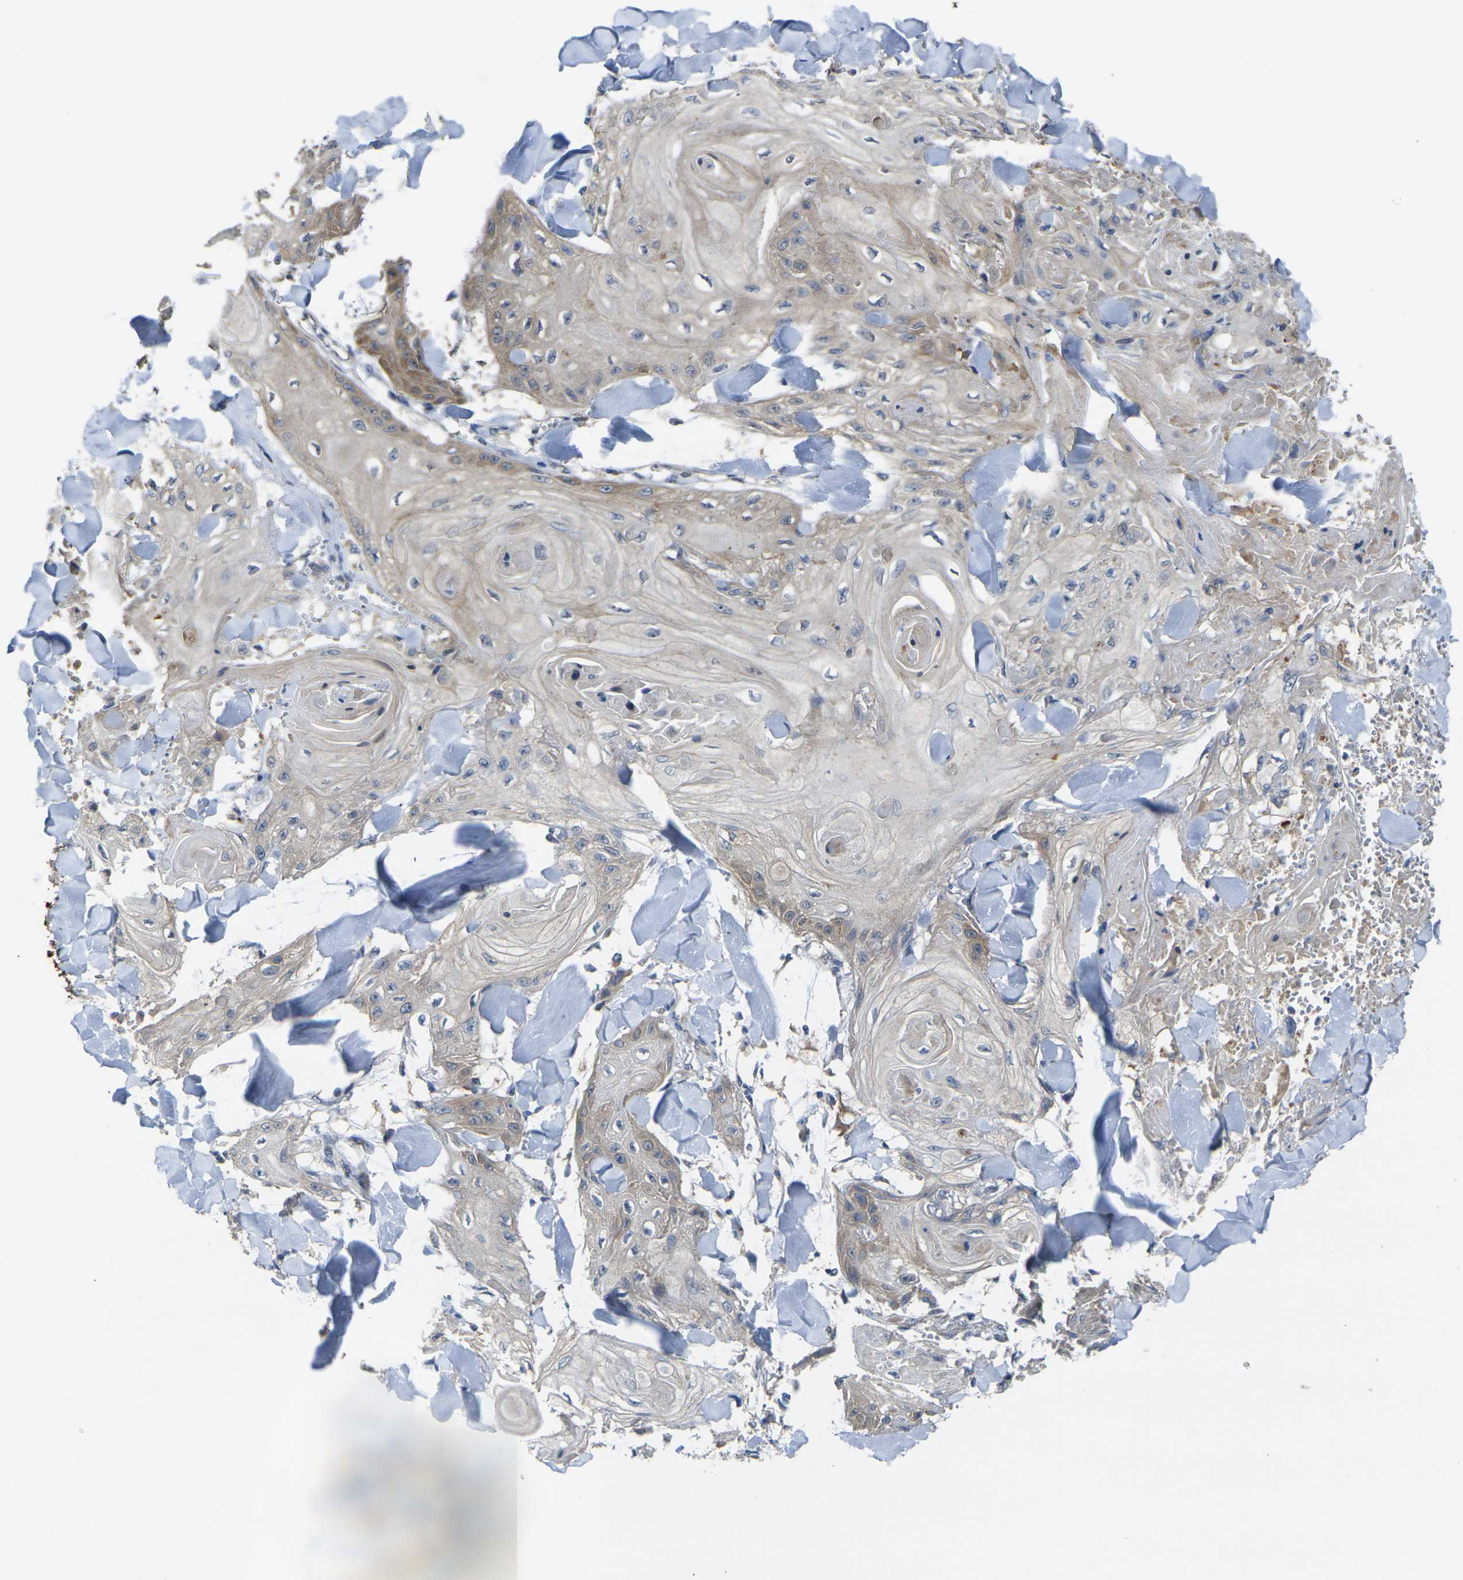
{"staining": {"intensity": "moderate", "quantity": "25%-75%", "location": "cytoplasmic/membranous"}, "tissue": "skin cancer", "cell_type": "Tumor cells", "image_type": "cancer", "snomed": [{"axis": "morphology", "description": "Squamous cell carcinoma, NOS"}, {"axis": "topography", "description": "Skin"}], "caption": "This photomicrograph displays IHC staining of skin squamous cell carcinoma, with medium moderate cytoplasmic/membranous expression in about 25%-75% of tumor cells.", "gene": "GNA12", "patient": {"sex": "male", "age": 74}}